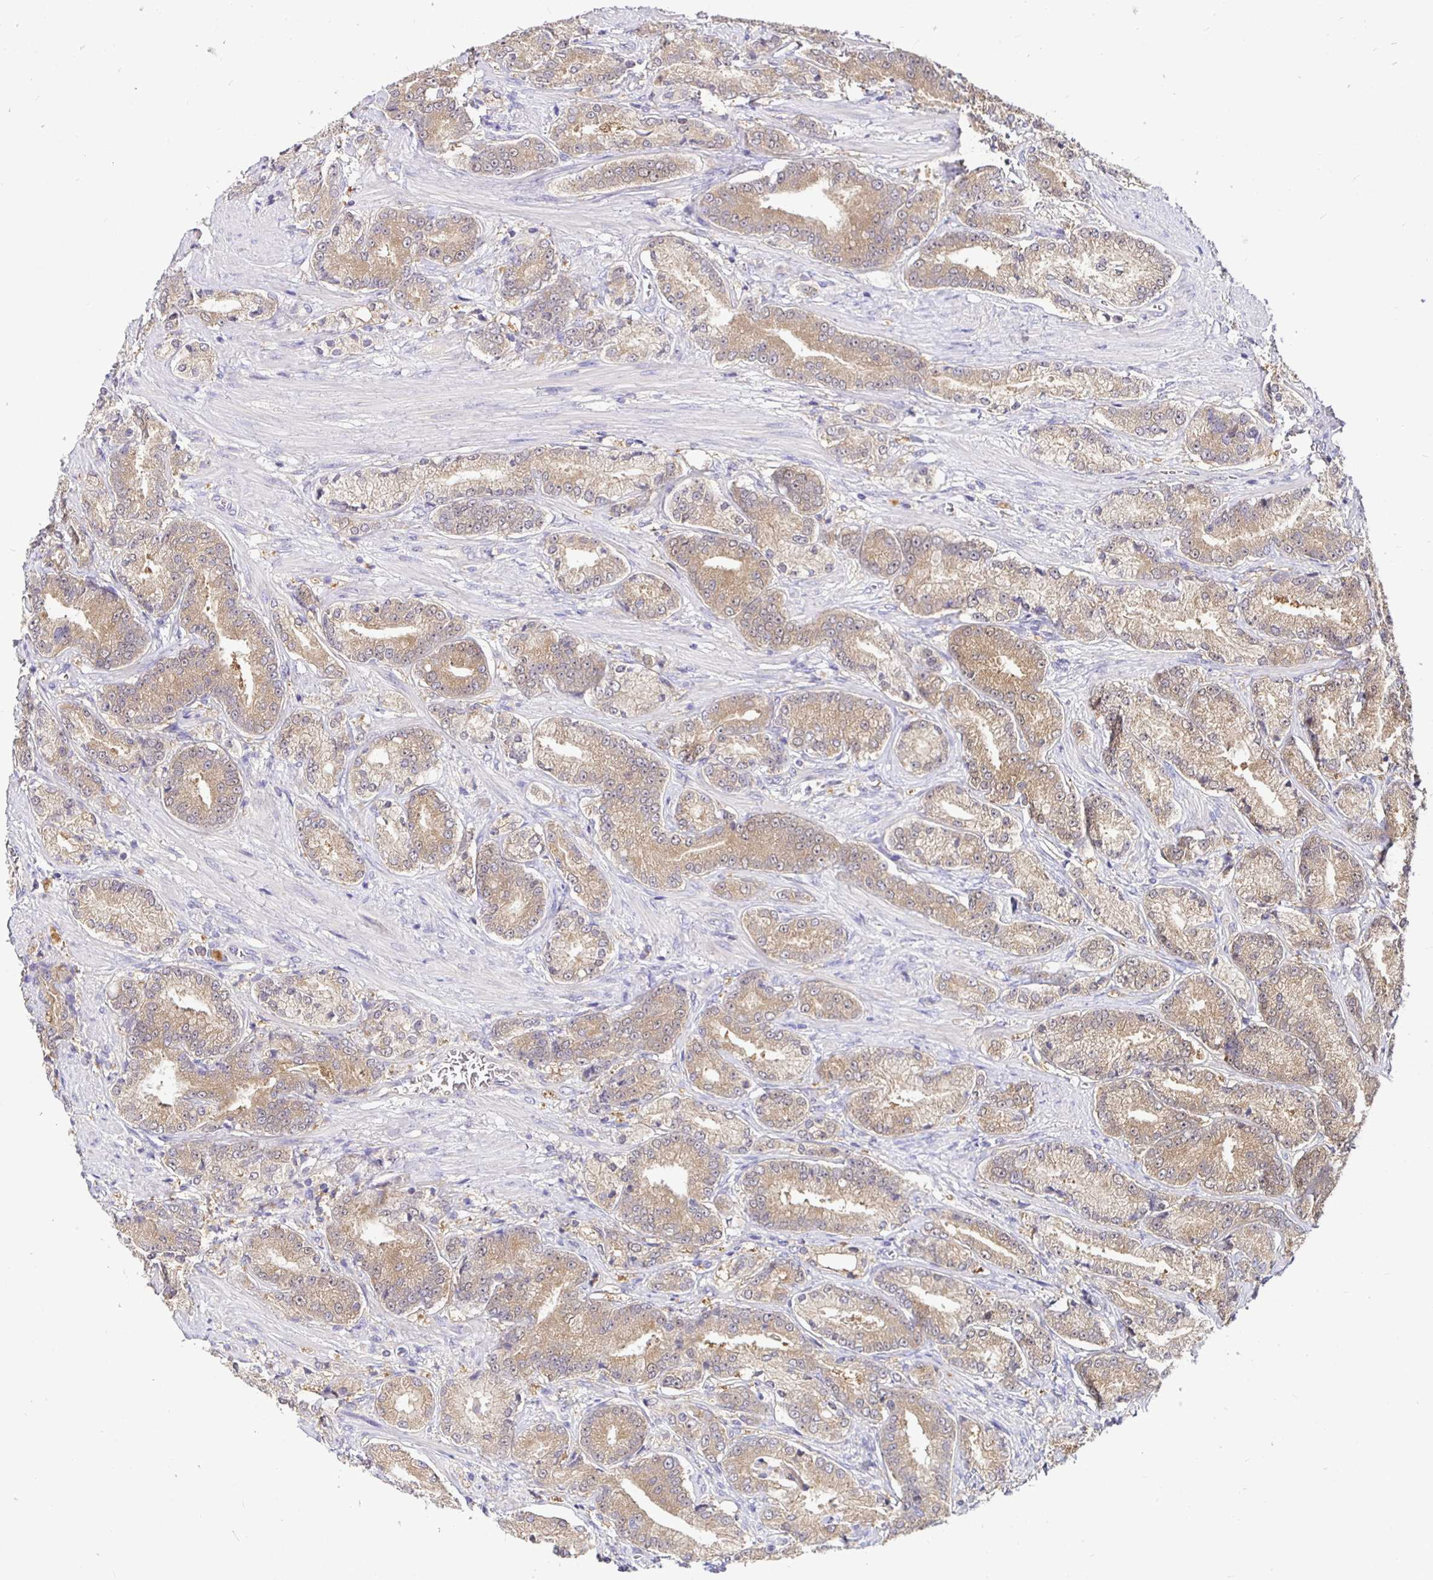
{"staining": {"intensity": "moderate", "quantity": ">75%", "location": "cytoplasmic/membranous"}, "tissue": "prostate cancer", "cell_type": "Tumor cells", "image_type": "cancer", "snomed": [{"axis": "morphology", "description": "Adenocarcinoma, High grade"}, {"axis": "topography", "description": "Prostate and seminal vesicle, NOS"}], "caption": "High-power microscopy captured an immunohistochemistry (IHC) micrograph of prostate adenocarcinoma (high-grade), revealing moderate cytoplasmic/membranous positivity in about >75% of tumor cells. Using DAB (brown) and hematoxylin (blue) stains, captured at high magnification using brightfield microscopy.", "gene": "KIF21A", "patient": {"sex": "male", "age": 61}}